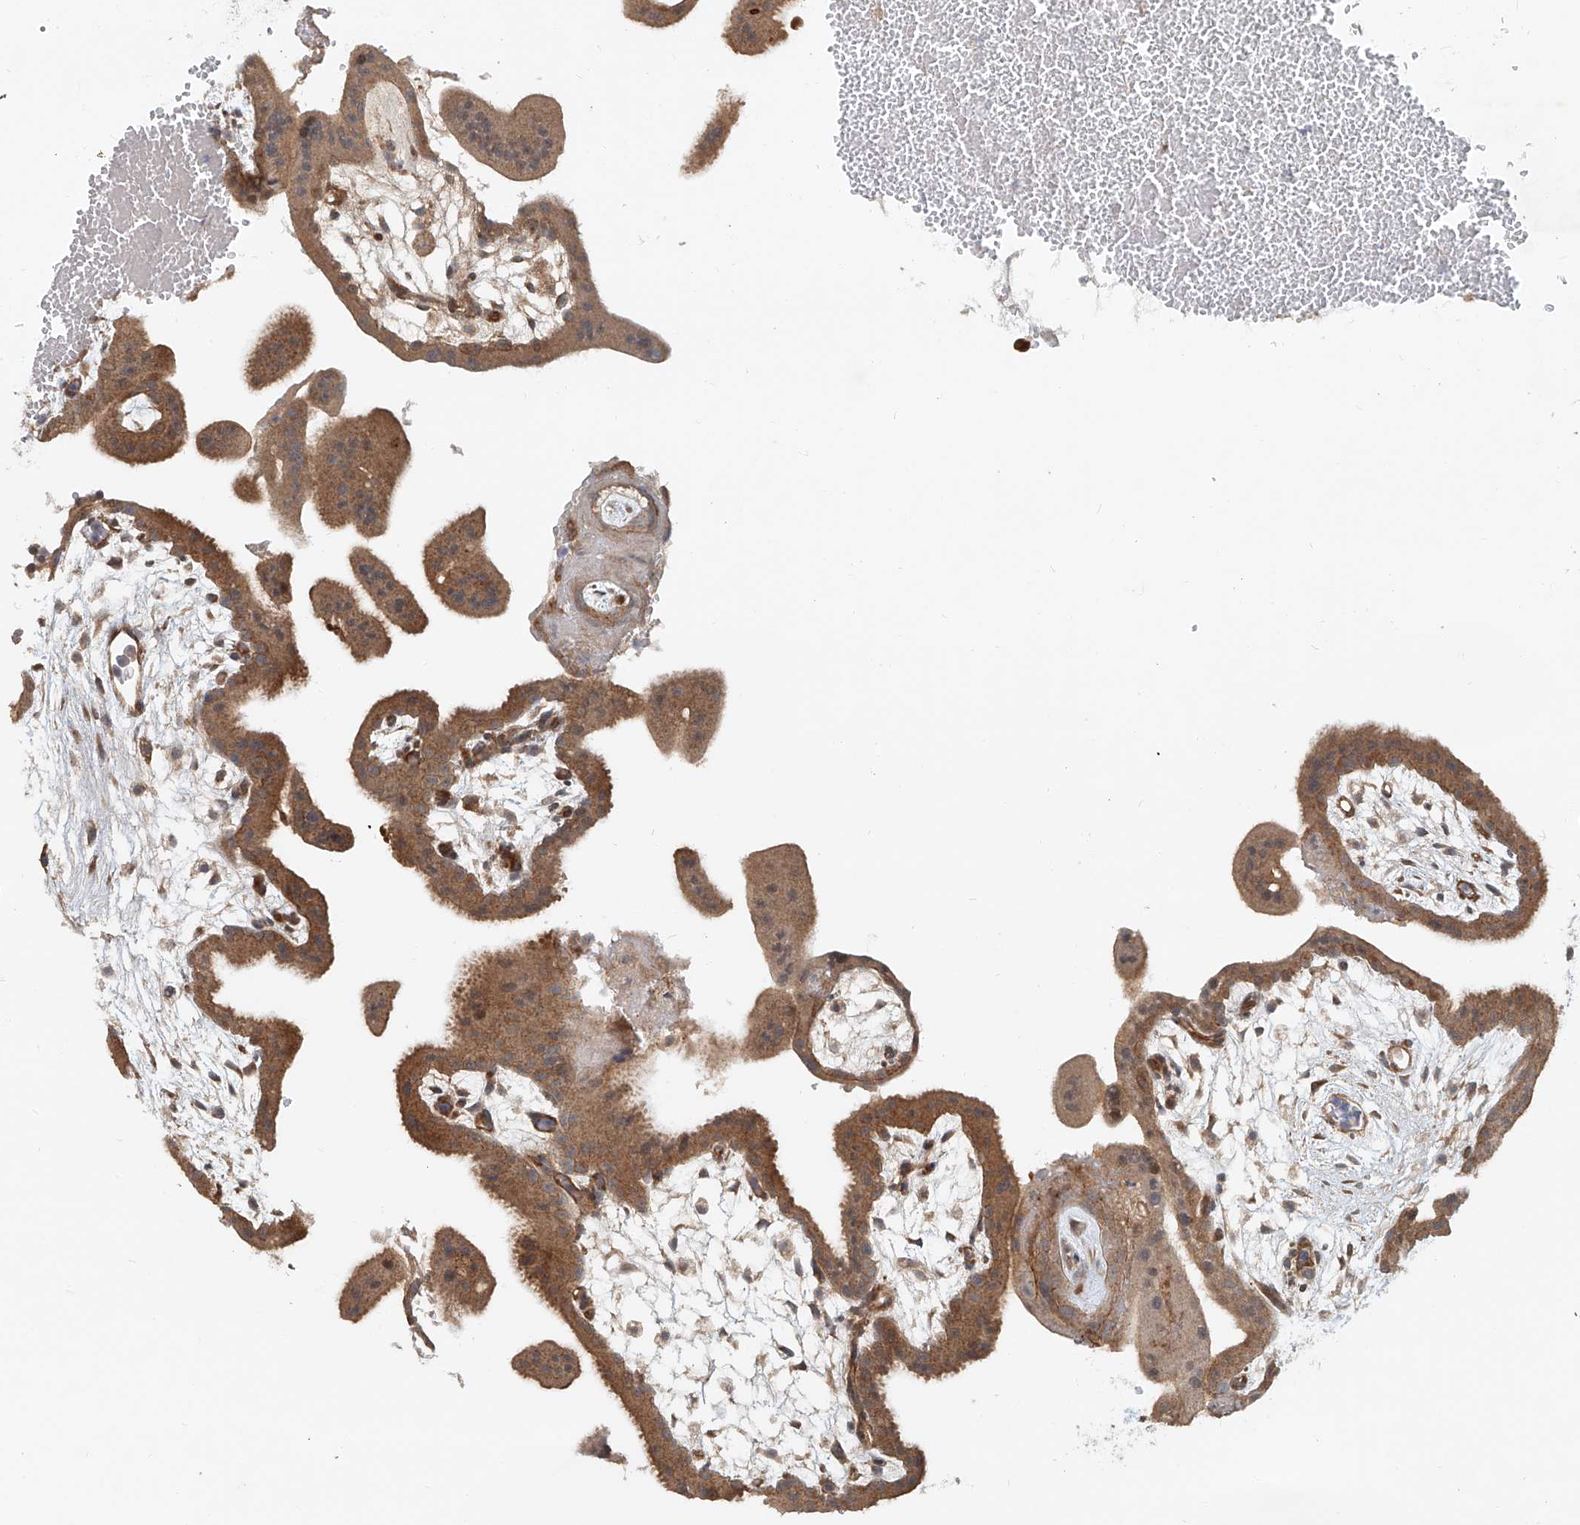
{"staining": {"intensity": "moderate", "quantity": ">75%", "location": "cytoplasmic/membranous"}, "tissue": "placenta", "cell_type": "Decidual cells", "image_type": "normal", "snomed": [{"axis": "morphology", "description": "Normal tissue, NOS"}, {"axis": "topography", "description": "Placenta"}], "caption": "Protein analysis of benign placenta exhibits moderate cytoplasmic/membranous staining in about >75% of decidual cells. (brown staining indicates protein expression, while blue staining denotes nuclei).", "gene": "SASH1", "patient": {"sex": "female", "age": 35}}